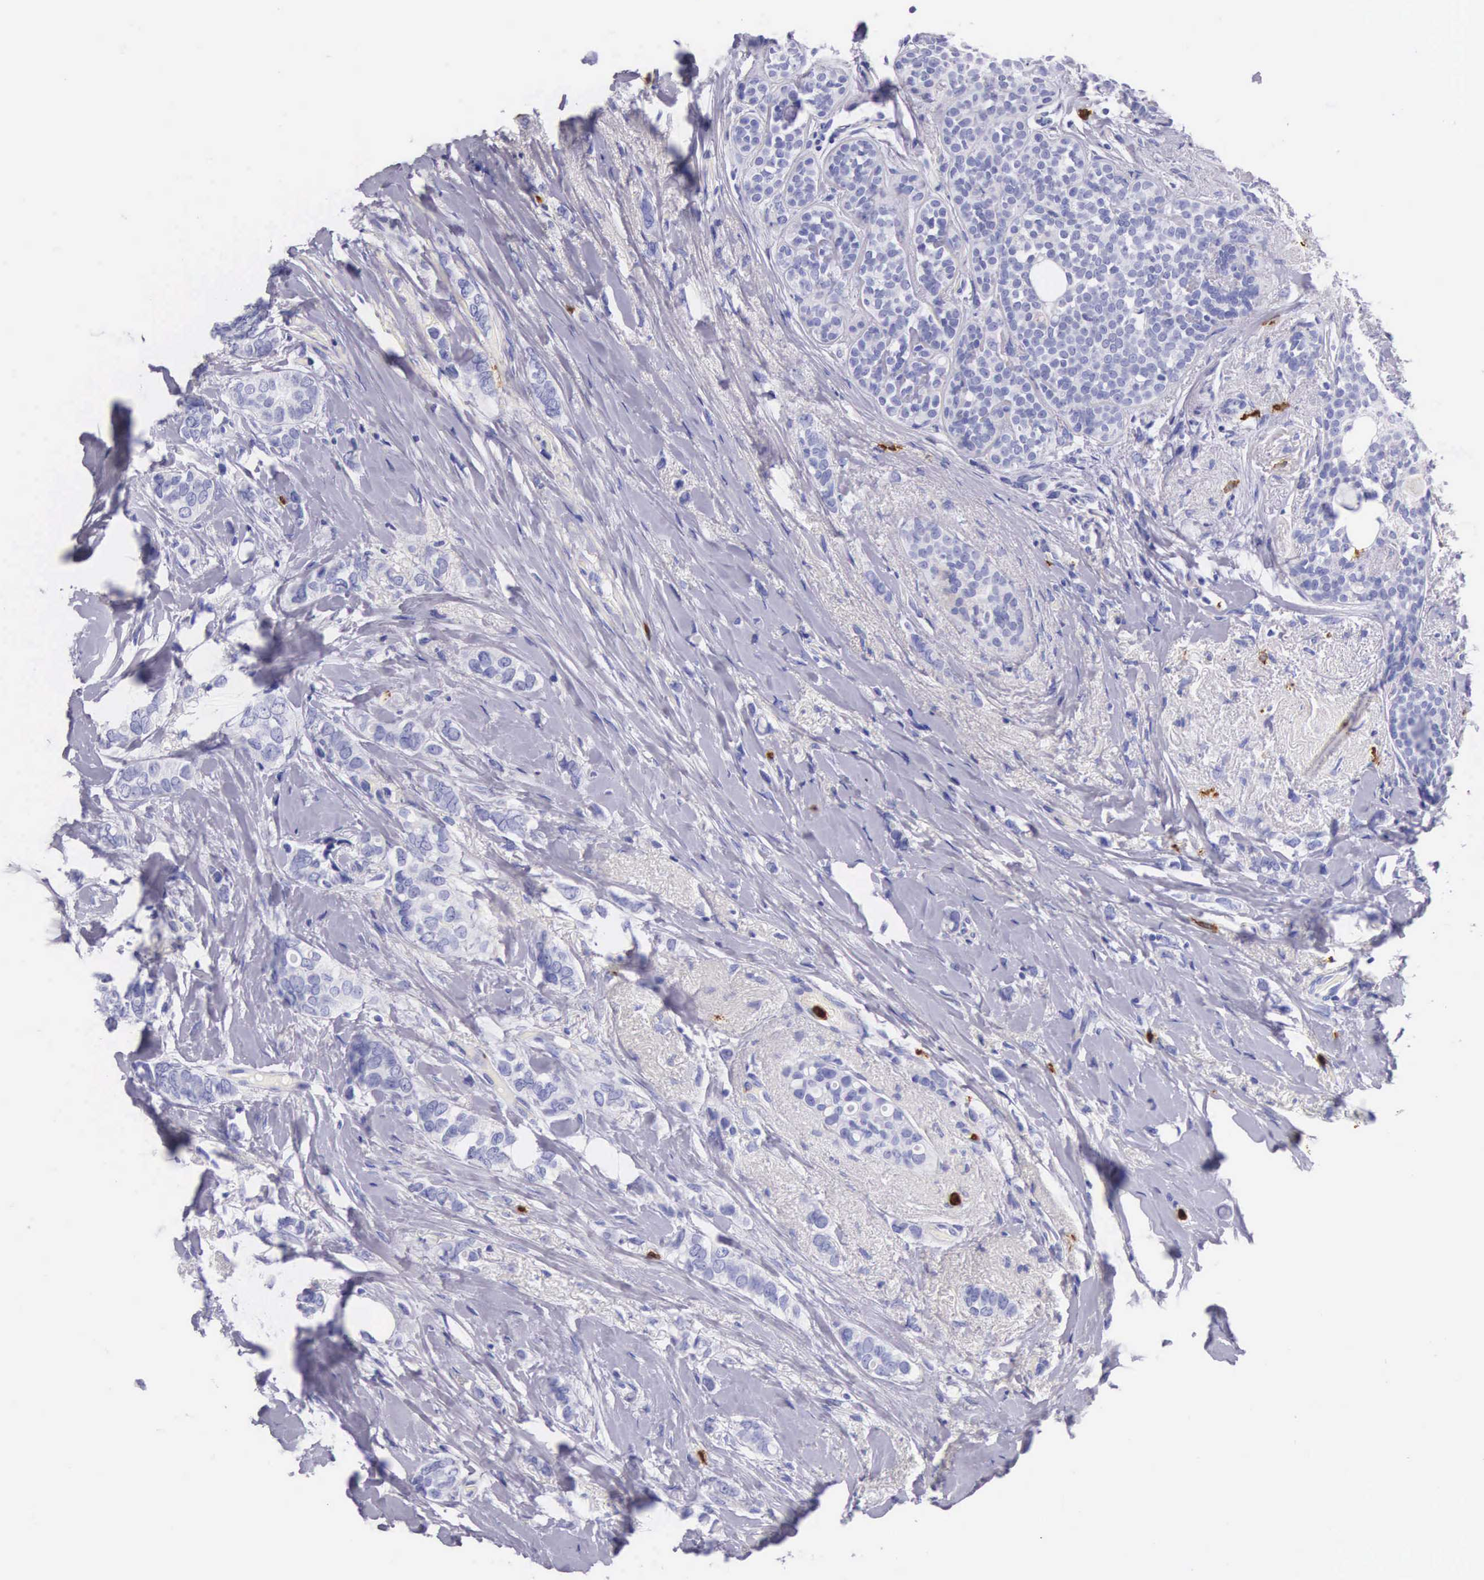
{"staining": {"intensity": "negative", "quantity": "none", "location": "none"}, "tissue": "breast cancer", "cell_type": "Tumor cells", "image_type": "cancer", "snomed": [{"axis": "morphology", "description": "Duct carcinoma"}, {"axis": "topography", "description": "Breast"}], "caption": "Immunohistochemical staining of breast cancer demonstrates no significant positivity in tumor cells.", "gene": "FCN1", "patient": {"sex": "female", "age": 72}}